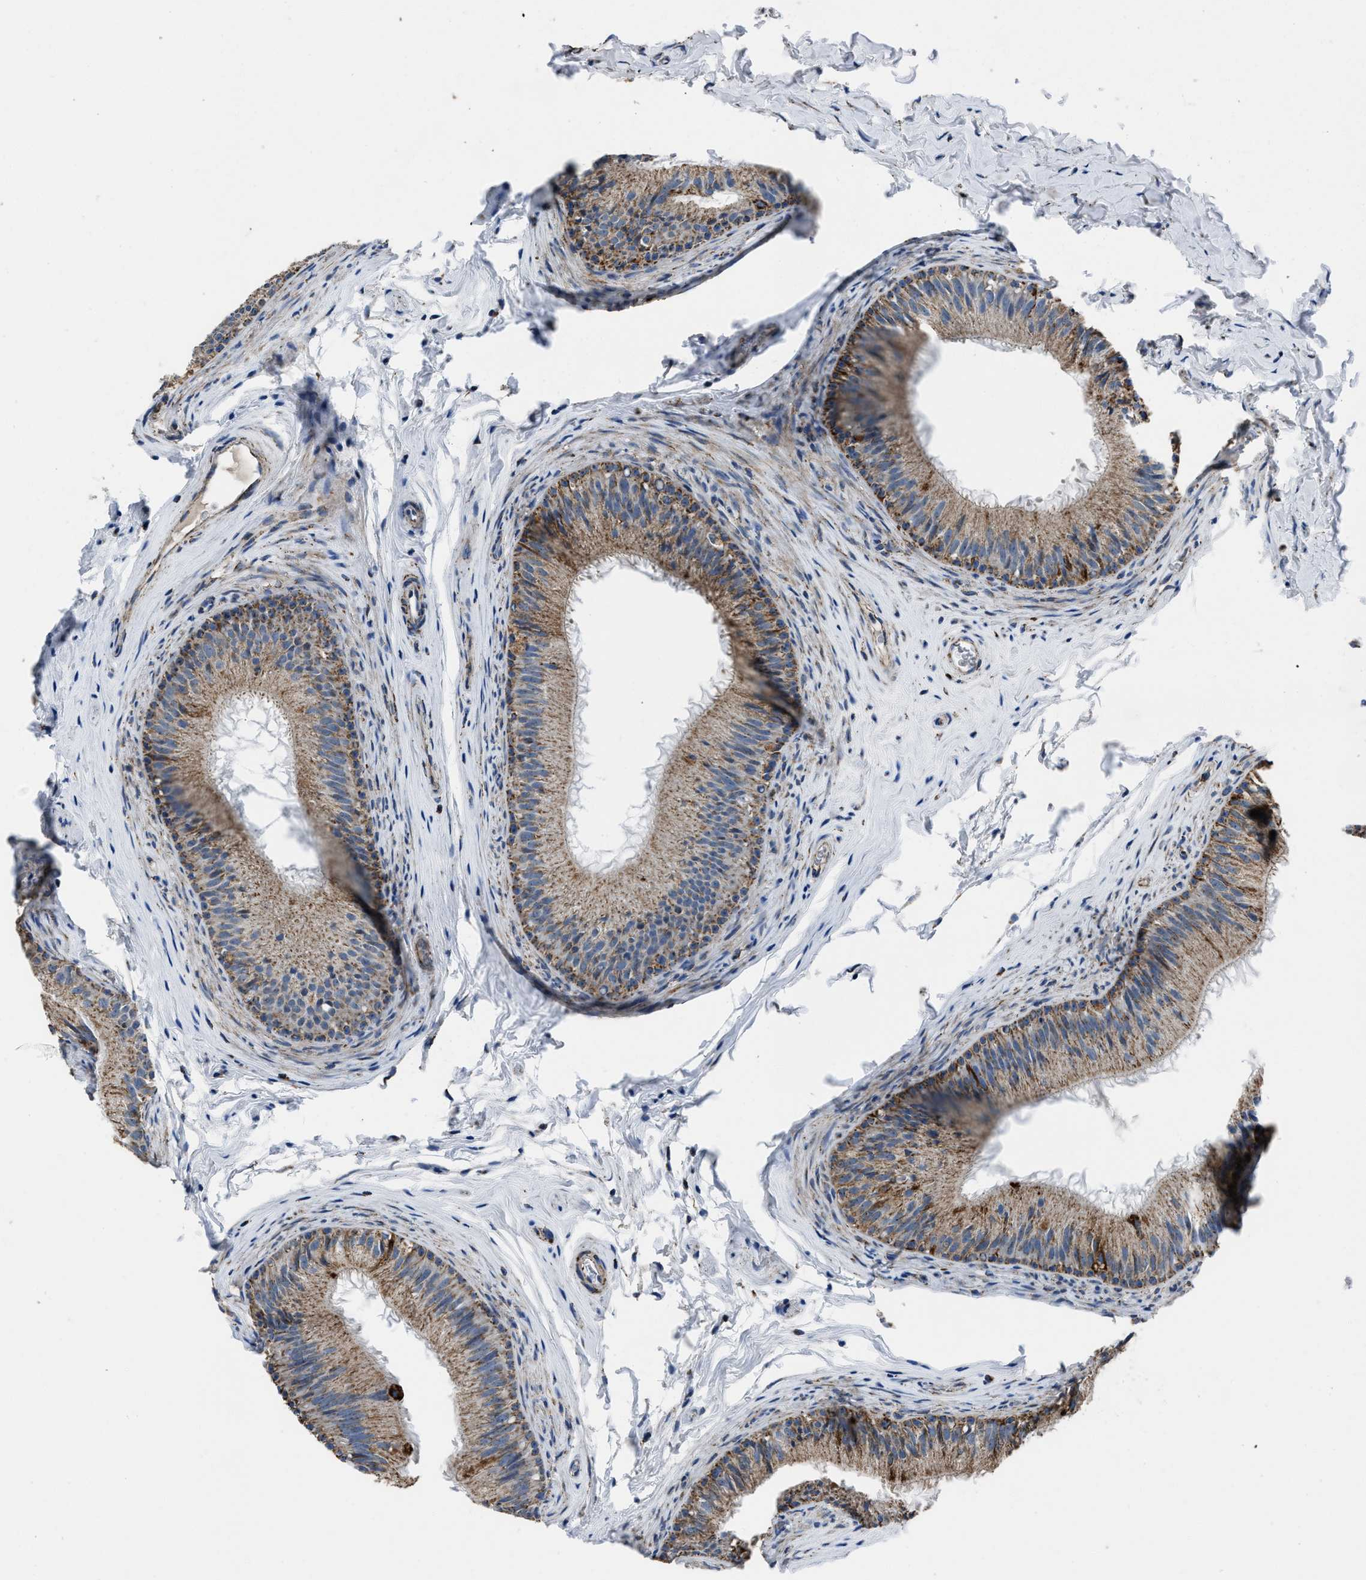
{"staining": {"intensity": "moderate", "quantity": ">75%", "location": "cytoplasmic/membranous"}, "tissue": "epididymis", "cell_type": "Glandular cells", "image_type": "normal", "snomed": [{"axis": "morphology", "description": "Normal tissue, NOS"}, {"axis": "topography", "description": "Testis"}, {"axis": "topography", "description": "Epididymis"}], "caption": "A brown stain shows moderate cytoplasmic/membranous positivity of a protein in glandular cells of unremarkable epididymis.", "gene": "NSD3", "patient": {"sex": "male", "age": 36}}